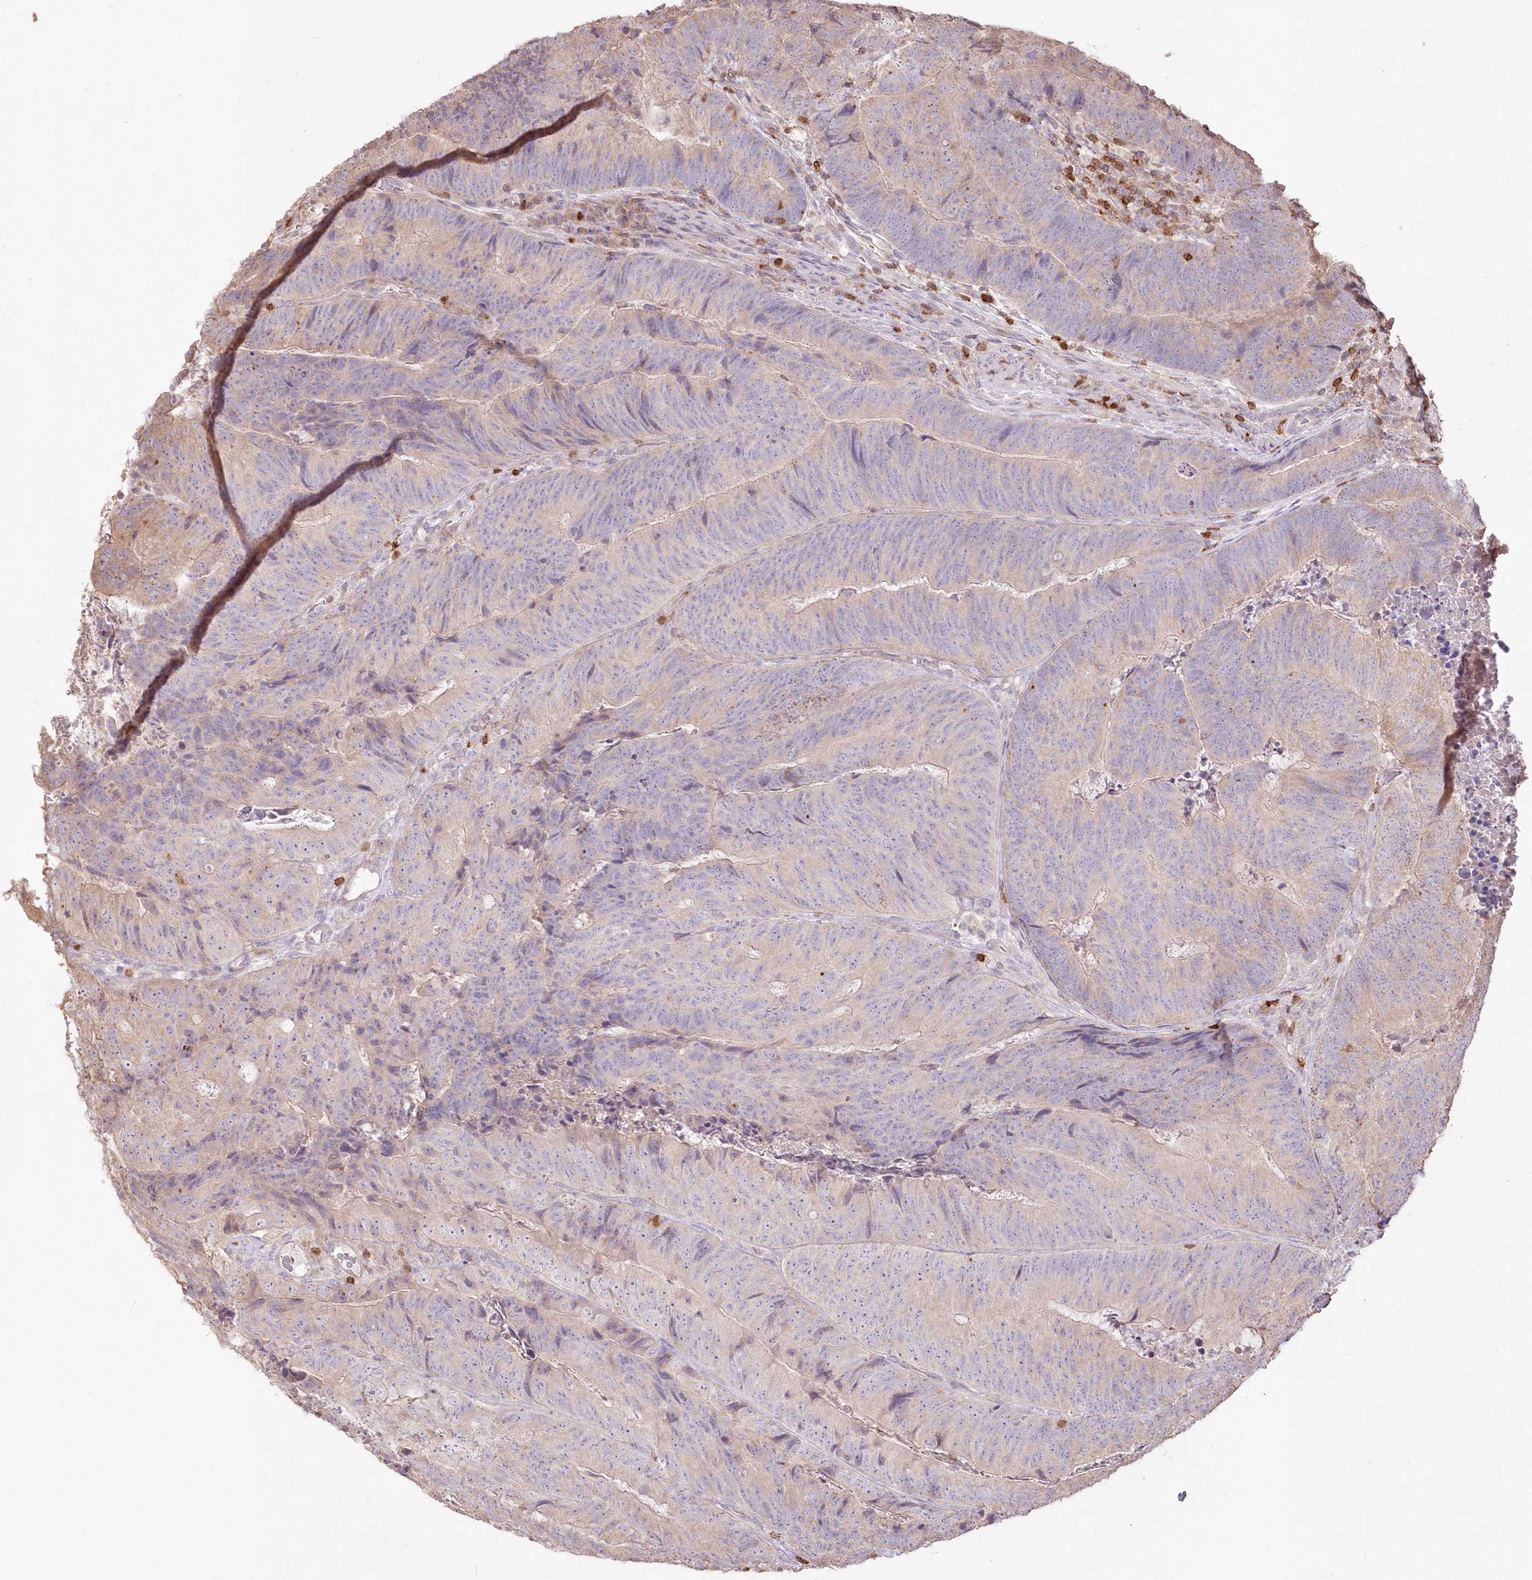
{"staining": {"intensity": "negative", "quantity": "none", "location": "none"}, "tissue": "colorectal cancer", "cell_type": "Tumor cells", "image_type": "cancer", "snomed": [{"axis": "morphology", "description": "Adenocarcinoma, NOS"}, {"axis": "topography", "description": "Colon"}], "caption": "Tumor cells are negative for protein expression in human colorectal adenocarcinoma.", "gene": "STK17B", "patient": {"sex": "female", "age": 67}}